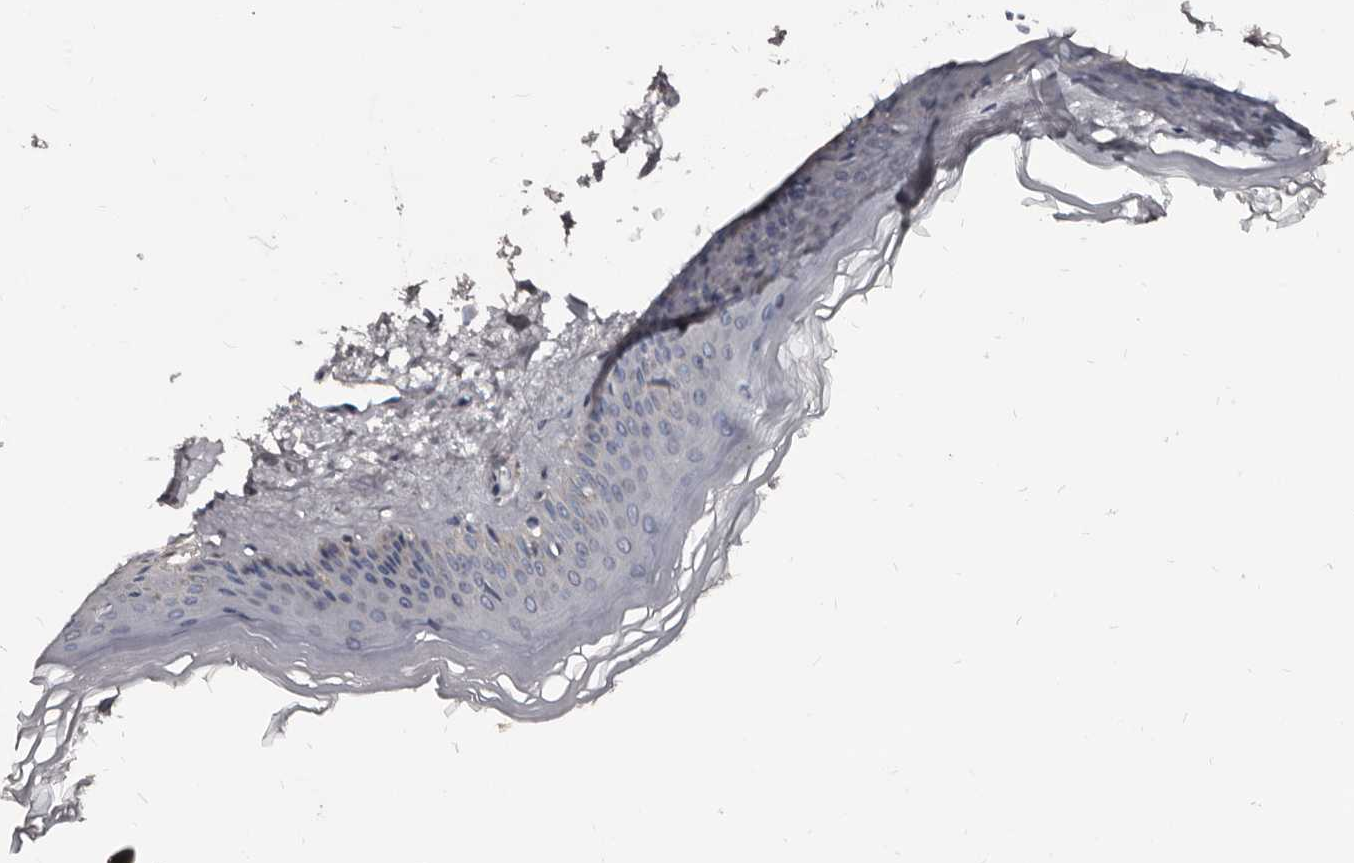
{"staining": {"intensity": "negative", "quantity": "none", "location": "none"}, "tissue": "skin", "cell_type": "Fibroblasts", "image_type": "normal", "snomed": [{"axis": "morphology", "description": "Normal tissue, NOS"}, {"axis": "topography", "description": "Skin"}], "caption": "Immunohistochemistry image of normal human skin stained for a protein (brown), which exhibits no positivity in fibroblasts.", "gene": "GREB1", "patient": {"sex": "female", "age": 27}}